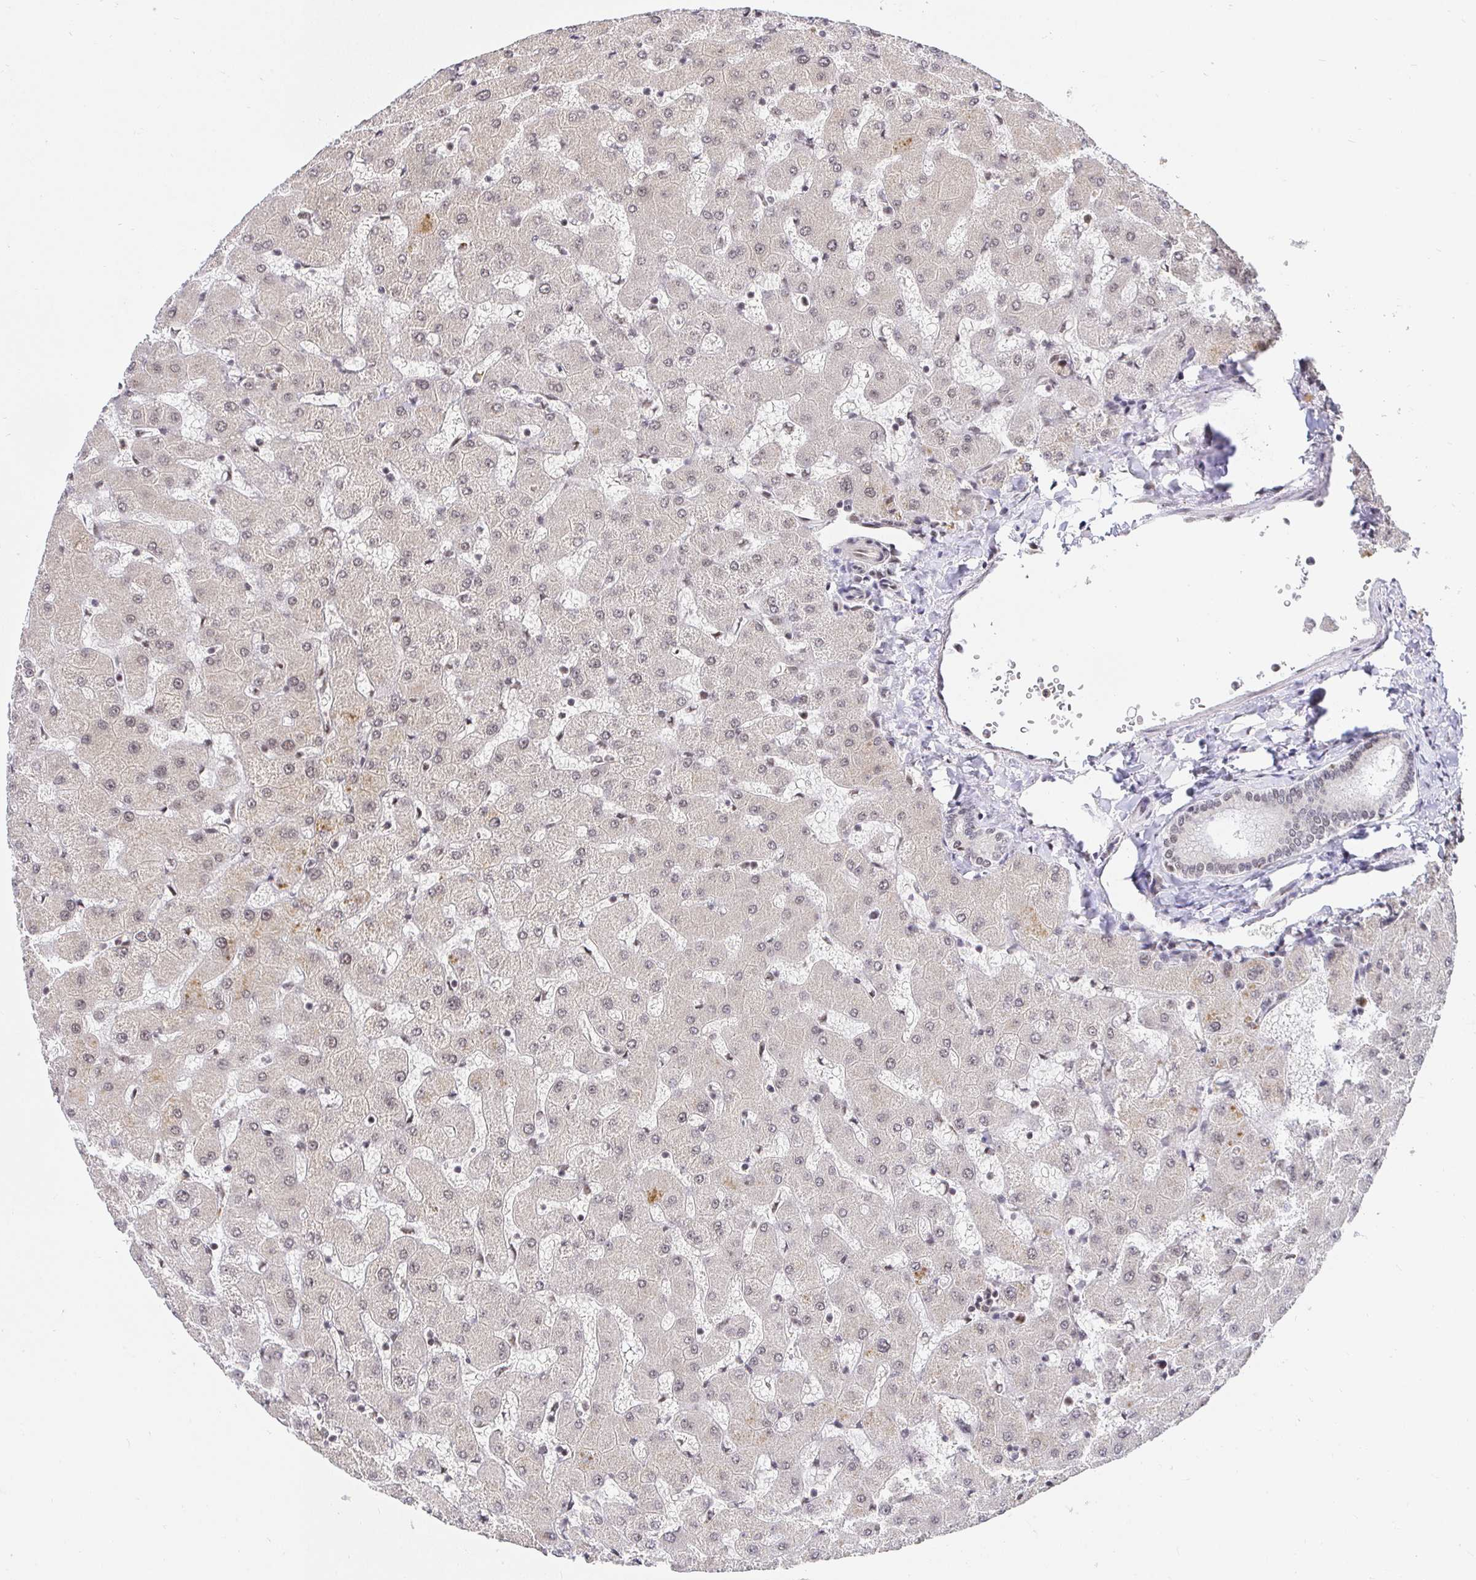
{"staining": {"intensity": "weak", "quantity": "25%-75%", "location": "nuclear"}, "tissue": "liver", "cell_type": "Cholangiocytes", "image_type": "normal", "snomed": [{"axis": "morphology", "description": "Normal tissue, NOS"}, {"axis": "topography", "description": "Liver"}], "caption": "There is low levels of weak nuclear staining in cholangiocytes of normal liver, as demonstrated by immunohistochemical staining (brown color).", "gene": "USF1", "patient": {"sex": "female", "age": 63}}